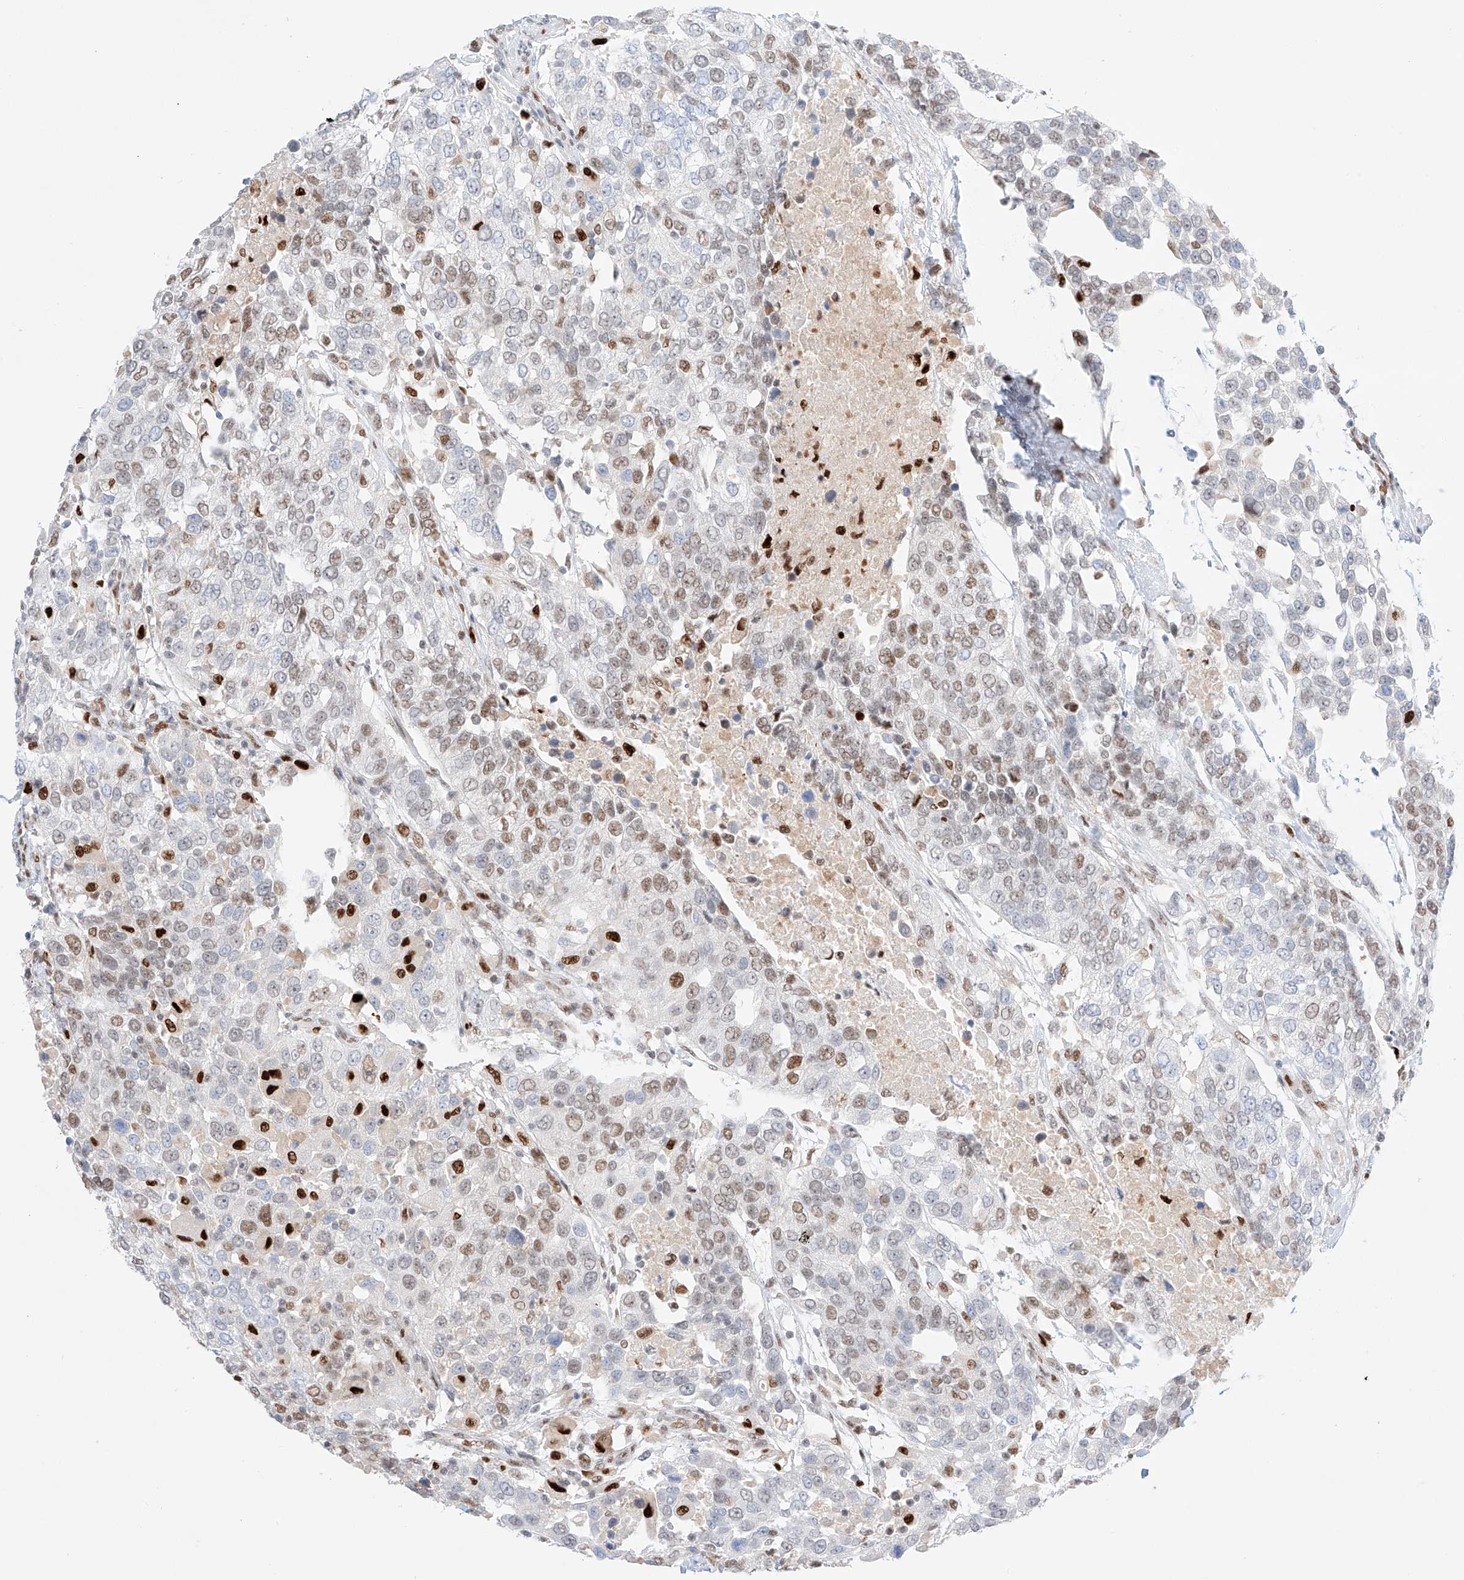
{"staining": {"intensity": "moderate", "quantity": "25%-75%", "location": "nuclear"}, "tissue": "urothelial cancer", "cell_type": "Tumor cells", "image_type": "cancer", "snomed": [{"axis": "morphology", "description": "Urothelial carcinoma, High grade"}, {"axis": "topography", "description": "Urinary bladder"}], "caption": "Immunohistochemistry (IHC) of urothelial cancer shows medium levels of moderate nuclear staining in about 25%-75% of tumor cells. (DAB IHC, brown staining for protein, blue staining for nuclei).", "gene": "APIP", "patient": {"sex": "female", "age": 80}}